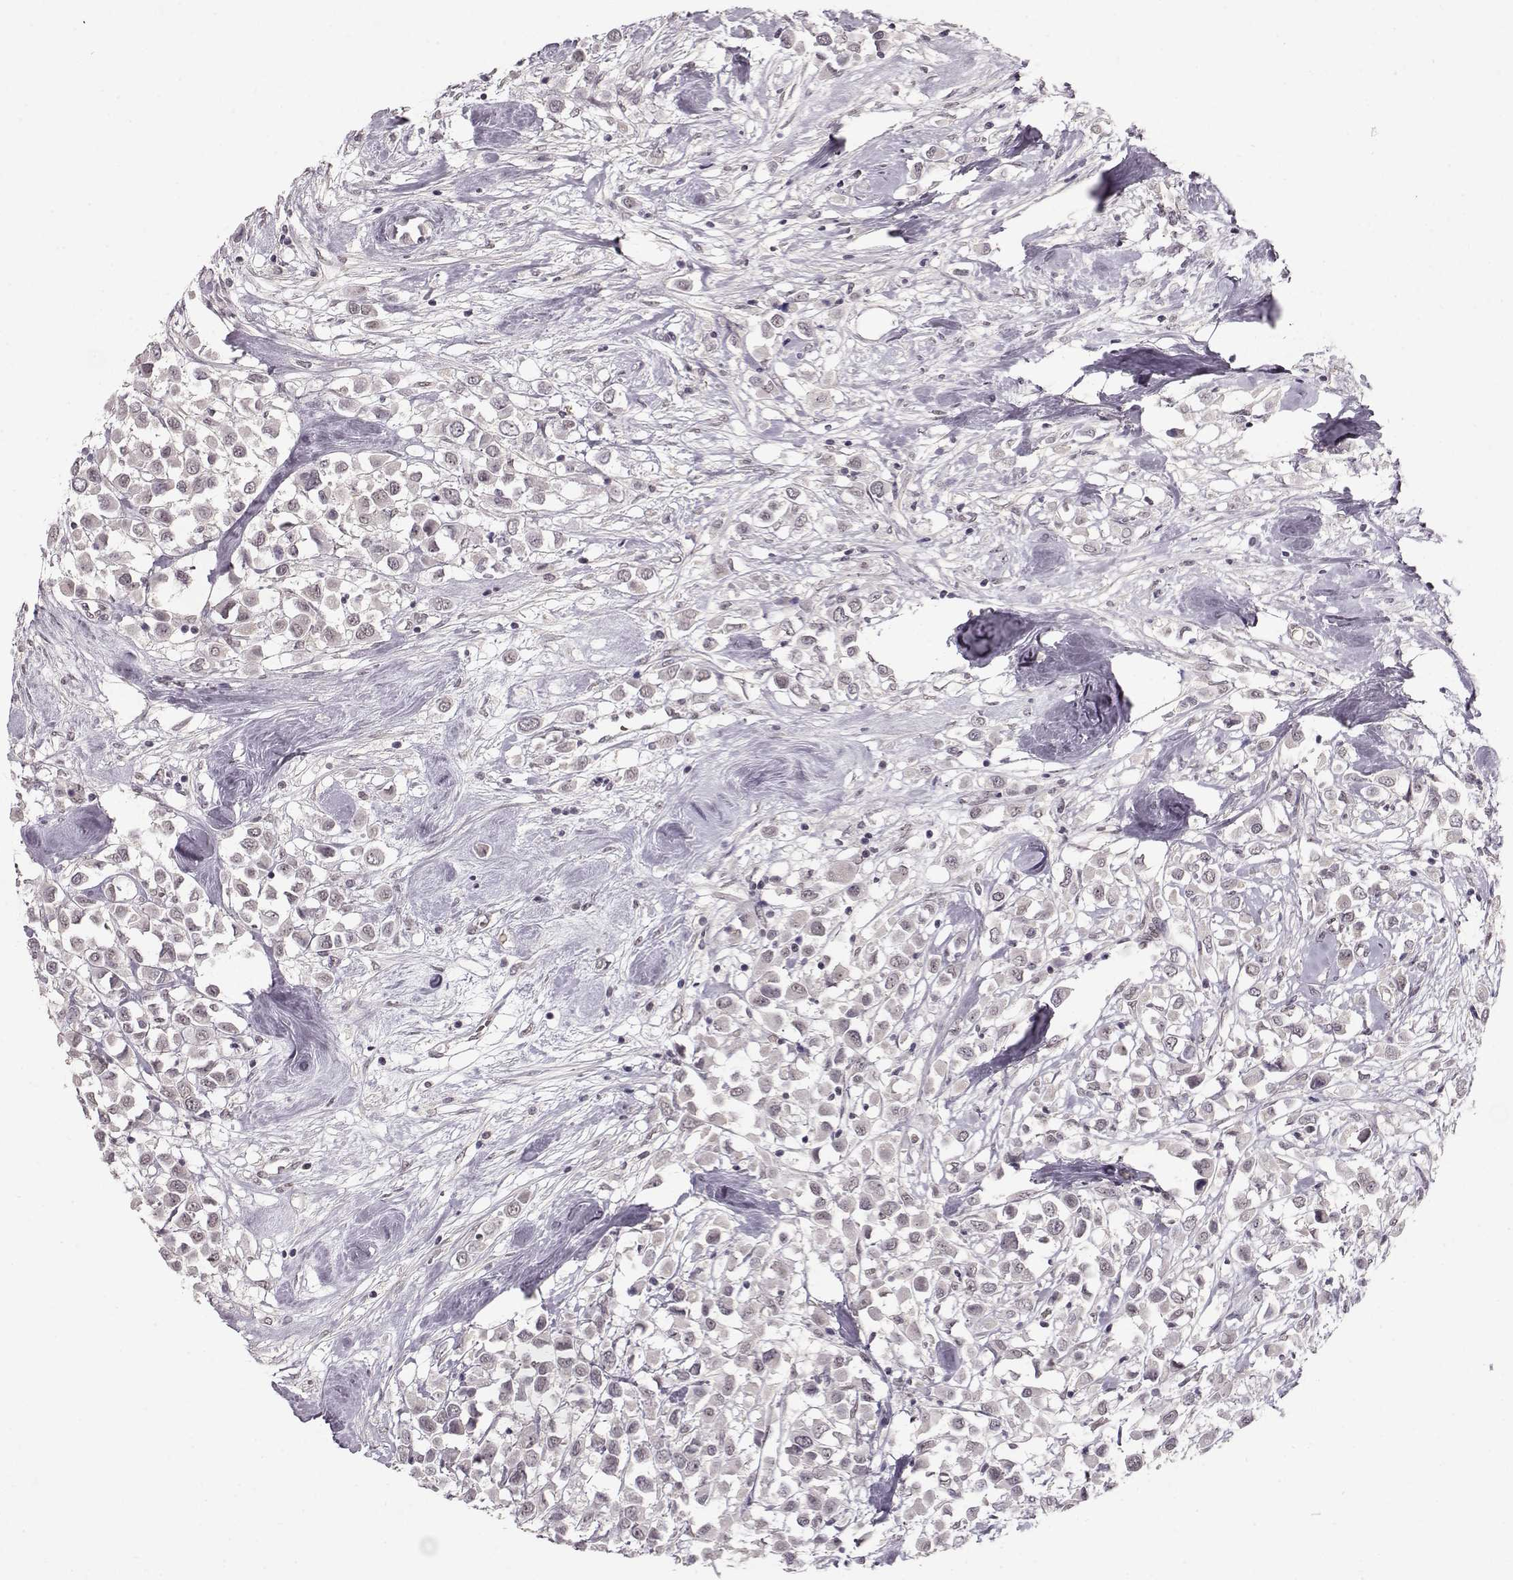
{"staining": {"intensity": "negative", "quantity": "none", "location": "none"}, "tissue": "breast cancer", "cell_type": "Tumor cells", "image_type": "cancer", "snomed": [{"axis": "morphology", "description": "Duct carcinoma"}, {"axis": "topography", "description": "Breast"}], "caption": "Protein analysis of invasive ductal carcinoma (breast) displays no significant staining in tumor cells. (Stains: DAB (3,3'-diaminobenzidine) immunohistochemistry (IHC) with hematoxylin counter stain, Microscopy: brightfield microscopy at high magnification).", "gene": "PCP4", "patient": {"sex": "female", "age": 61}}